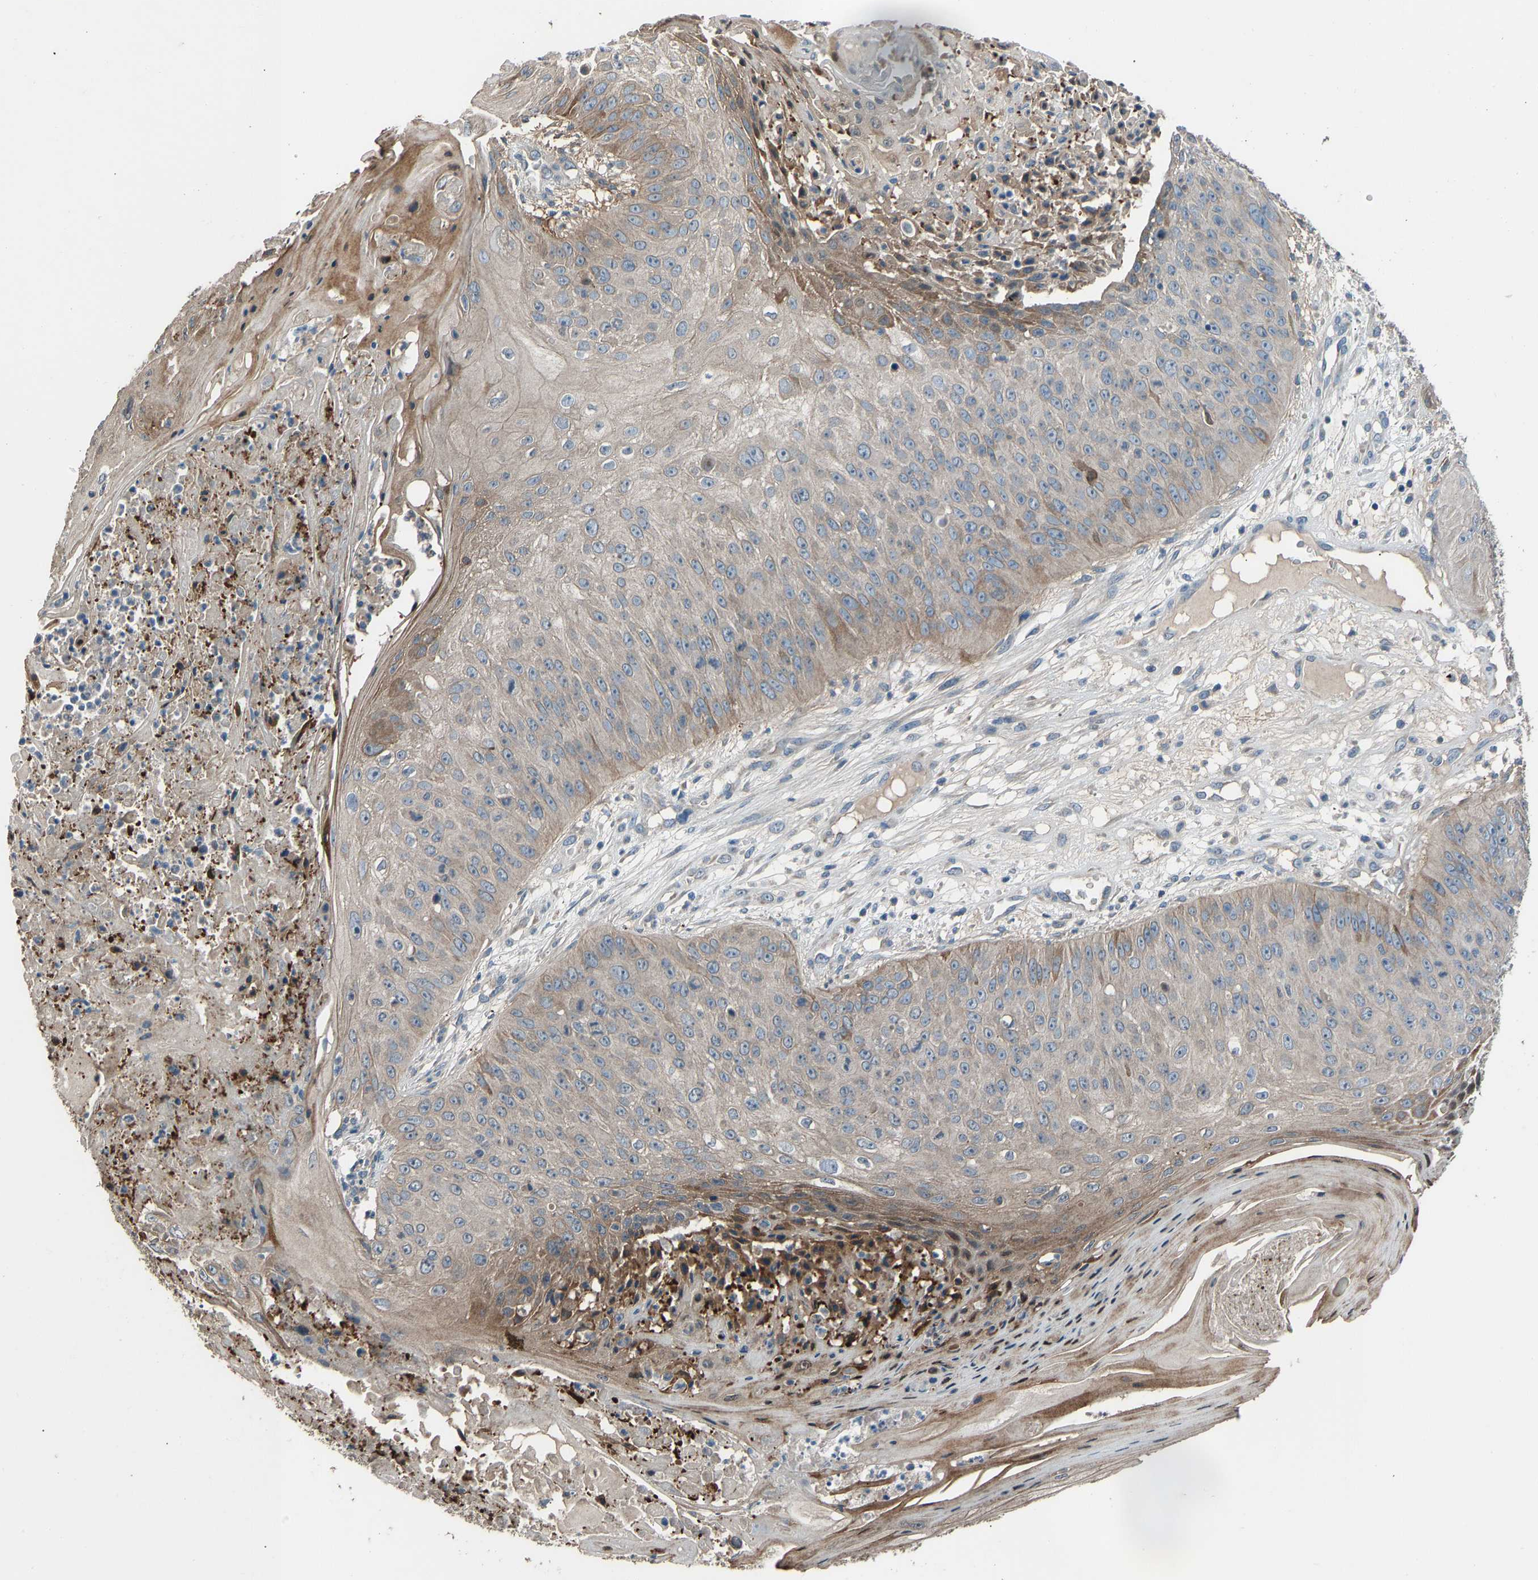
{"staining": {"intensity": "moderate", "quantity": "<25%", "location": "cytoplasmic/membranous"}, "tissue": "skin cancer", "cell_type": "Tumor cells", "image_type": "cancer", "snomed": [{"axis": "morphology", "description": "Squamous cell carcinoma, NOS"}, {"axis": "topography", "description": "Skin"}], "caption": "This is a histology image of IHC staining of squamous cell carcinoma (skin), which shows moderate positivity in the cytoplasmic/membranous of tumor cells.", "gene": "TGFBR3", "patient": {"sex": "female", "age": 80}}